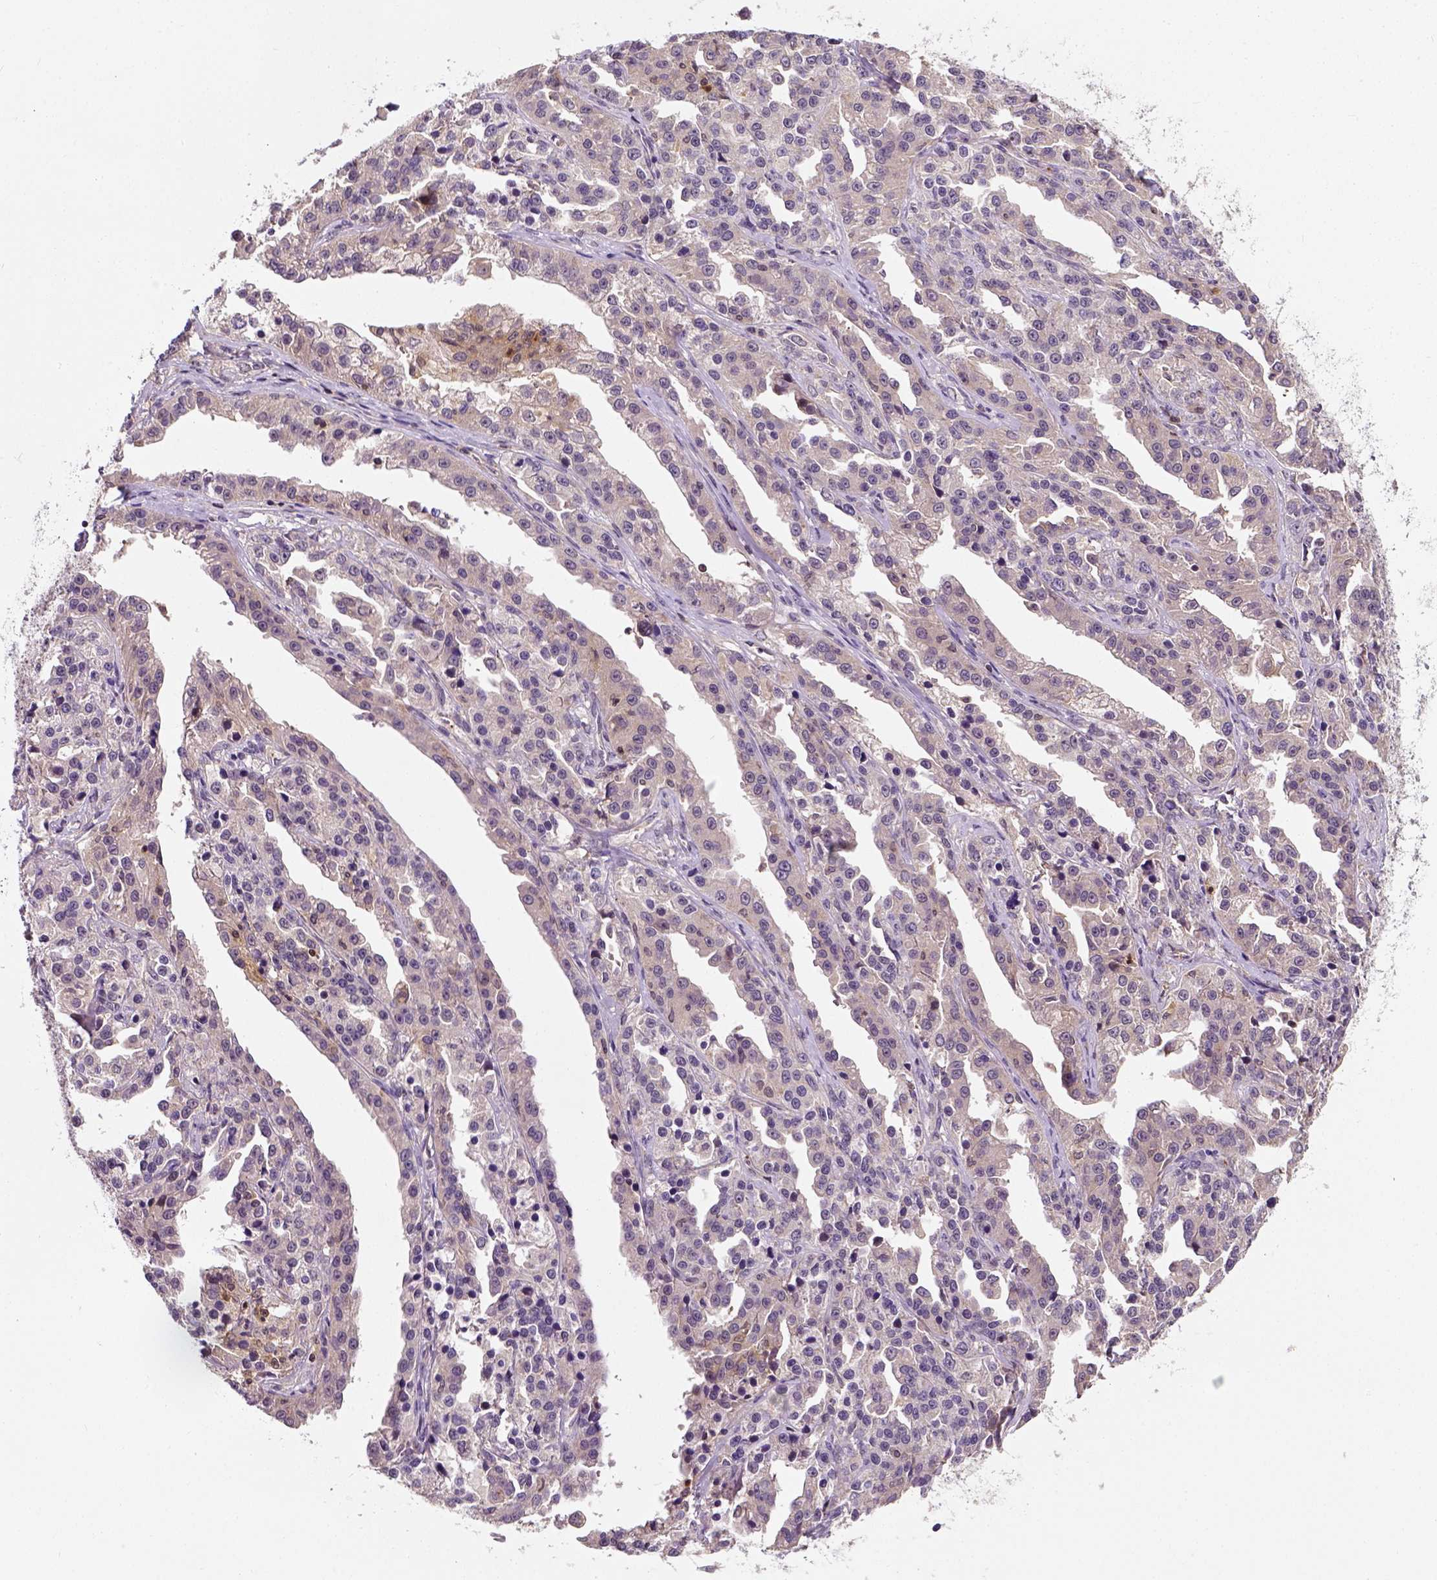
{"staining": {"intensity": "negative", "quantity": "none", "location": "none"}, "tissue": "ovarian cancer", "cell_type": "Tumor cells", "image_type": "cancer", "snomed": [{"axis": "morphology", "description": "Cystadenocarcinoma, serous, NOS"}, {"axis": "topography", "description": "Ovary"}], "caption": "A histopathology image of human serous cystadenocarcinoma (ovarian) is negative for staining in tumor cells.", "gene": "MATK", "patient": {"sex": "female", "age": 75}}